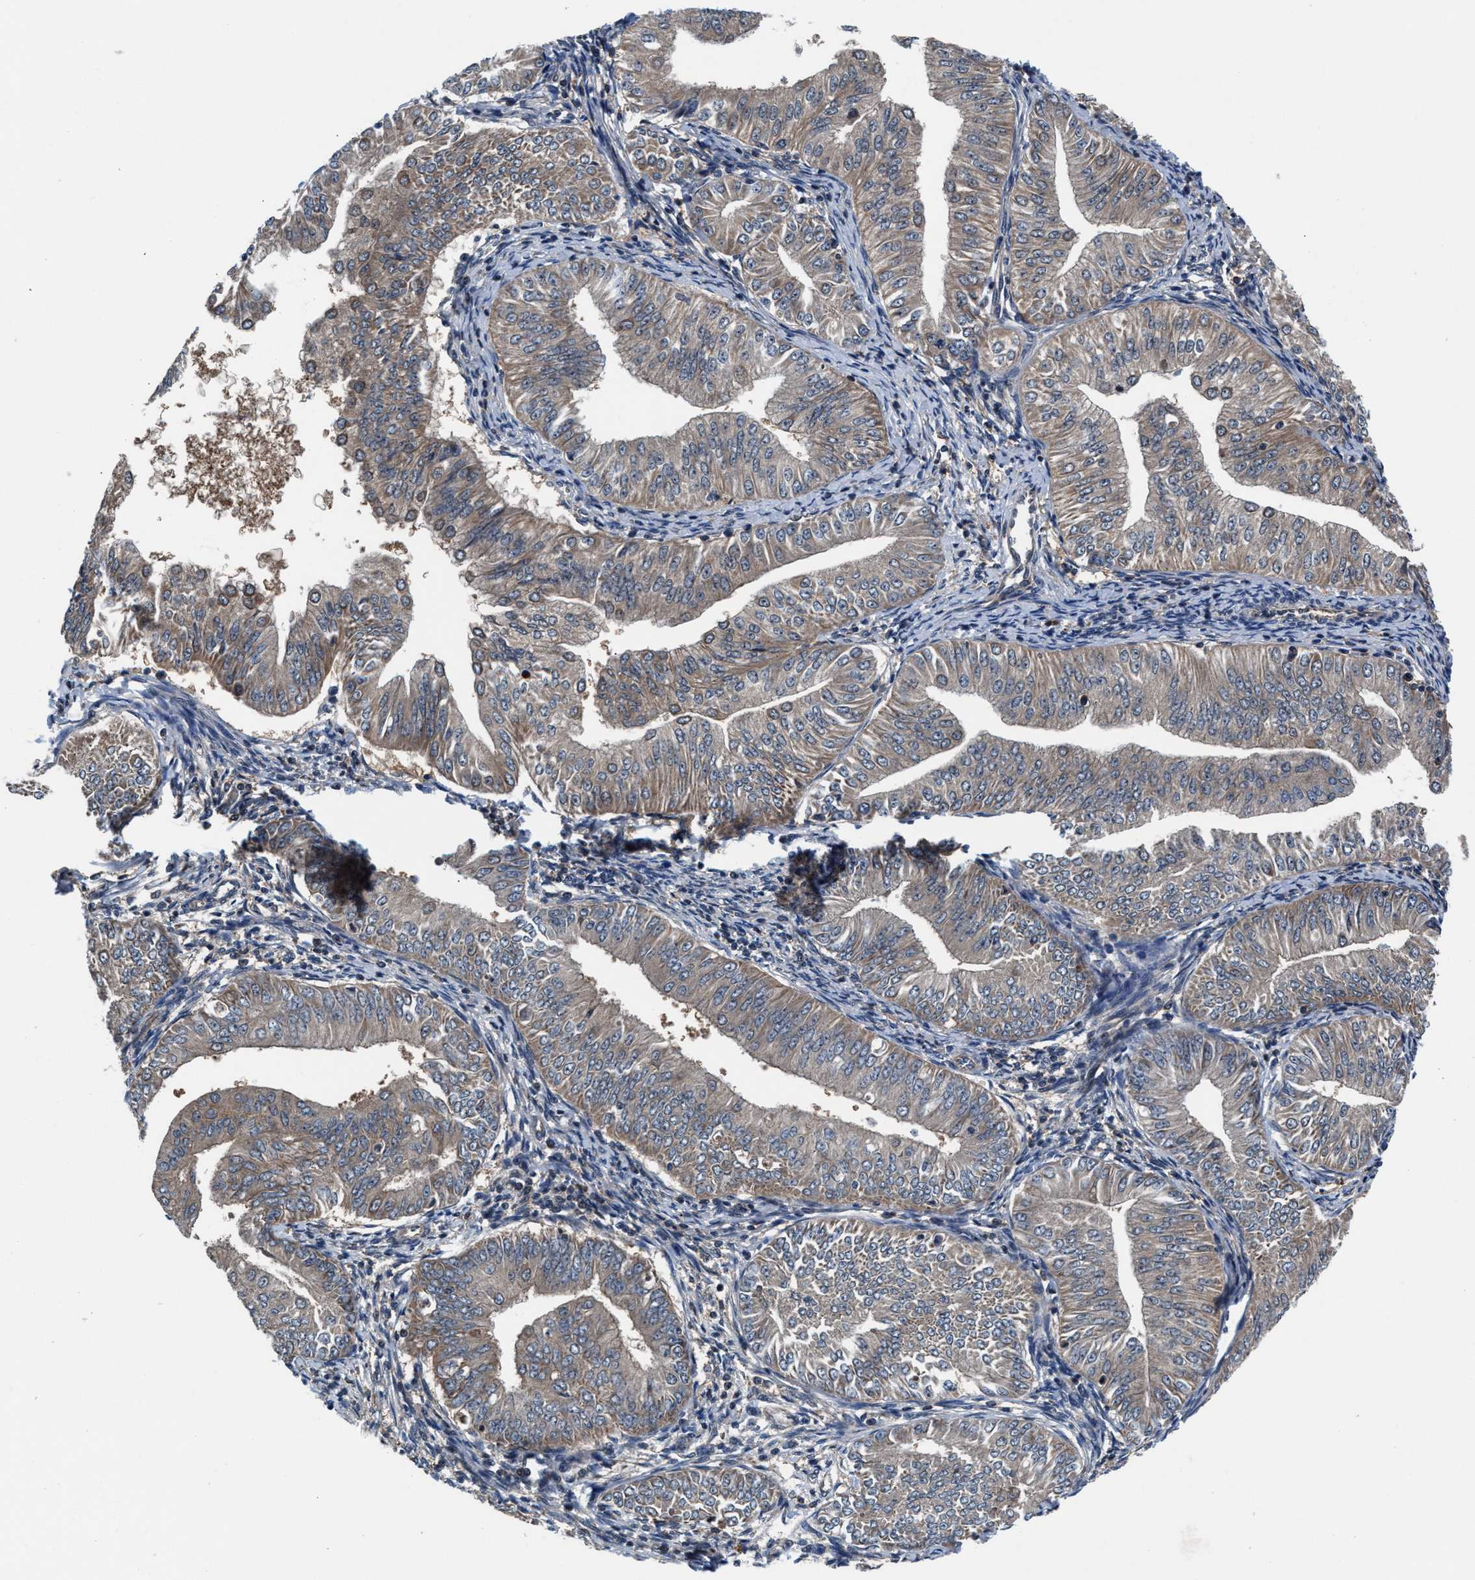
{"staining": {"intensity": "weak", "quantity": ">75%", "location": "cytoplasmic/membranous"}, "tissue": "endometrial cancer", "cell_type": "Tumor cells", "image_type": "cancer", "snomed": [{"axis": "morphology", "description": "Normal tissue, NOS"}, {"axis": "morphology", "description": "Adenocarcinoma, NOS"}, {"axis": "topography", "description": "Endometrium"}], "caption": "The immunohistochemical stain shows weak cytoplasmic/membranous expression in tumor cells of endometrial cancer (adenocarcinoma) tissue.", "gene": "PRPSAP2", "patient": {"sex": "female", "age": 53}}